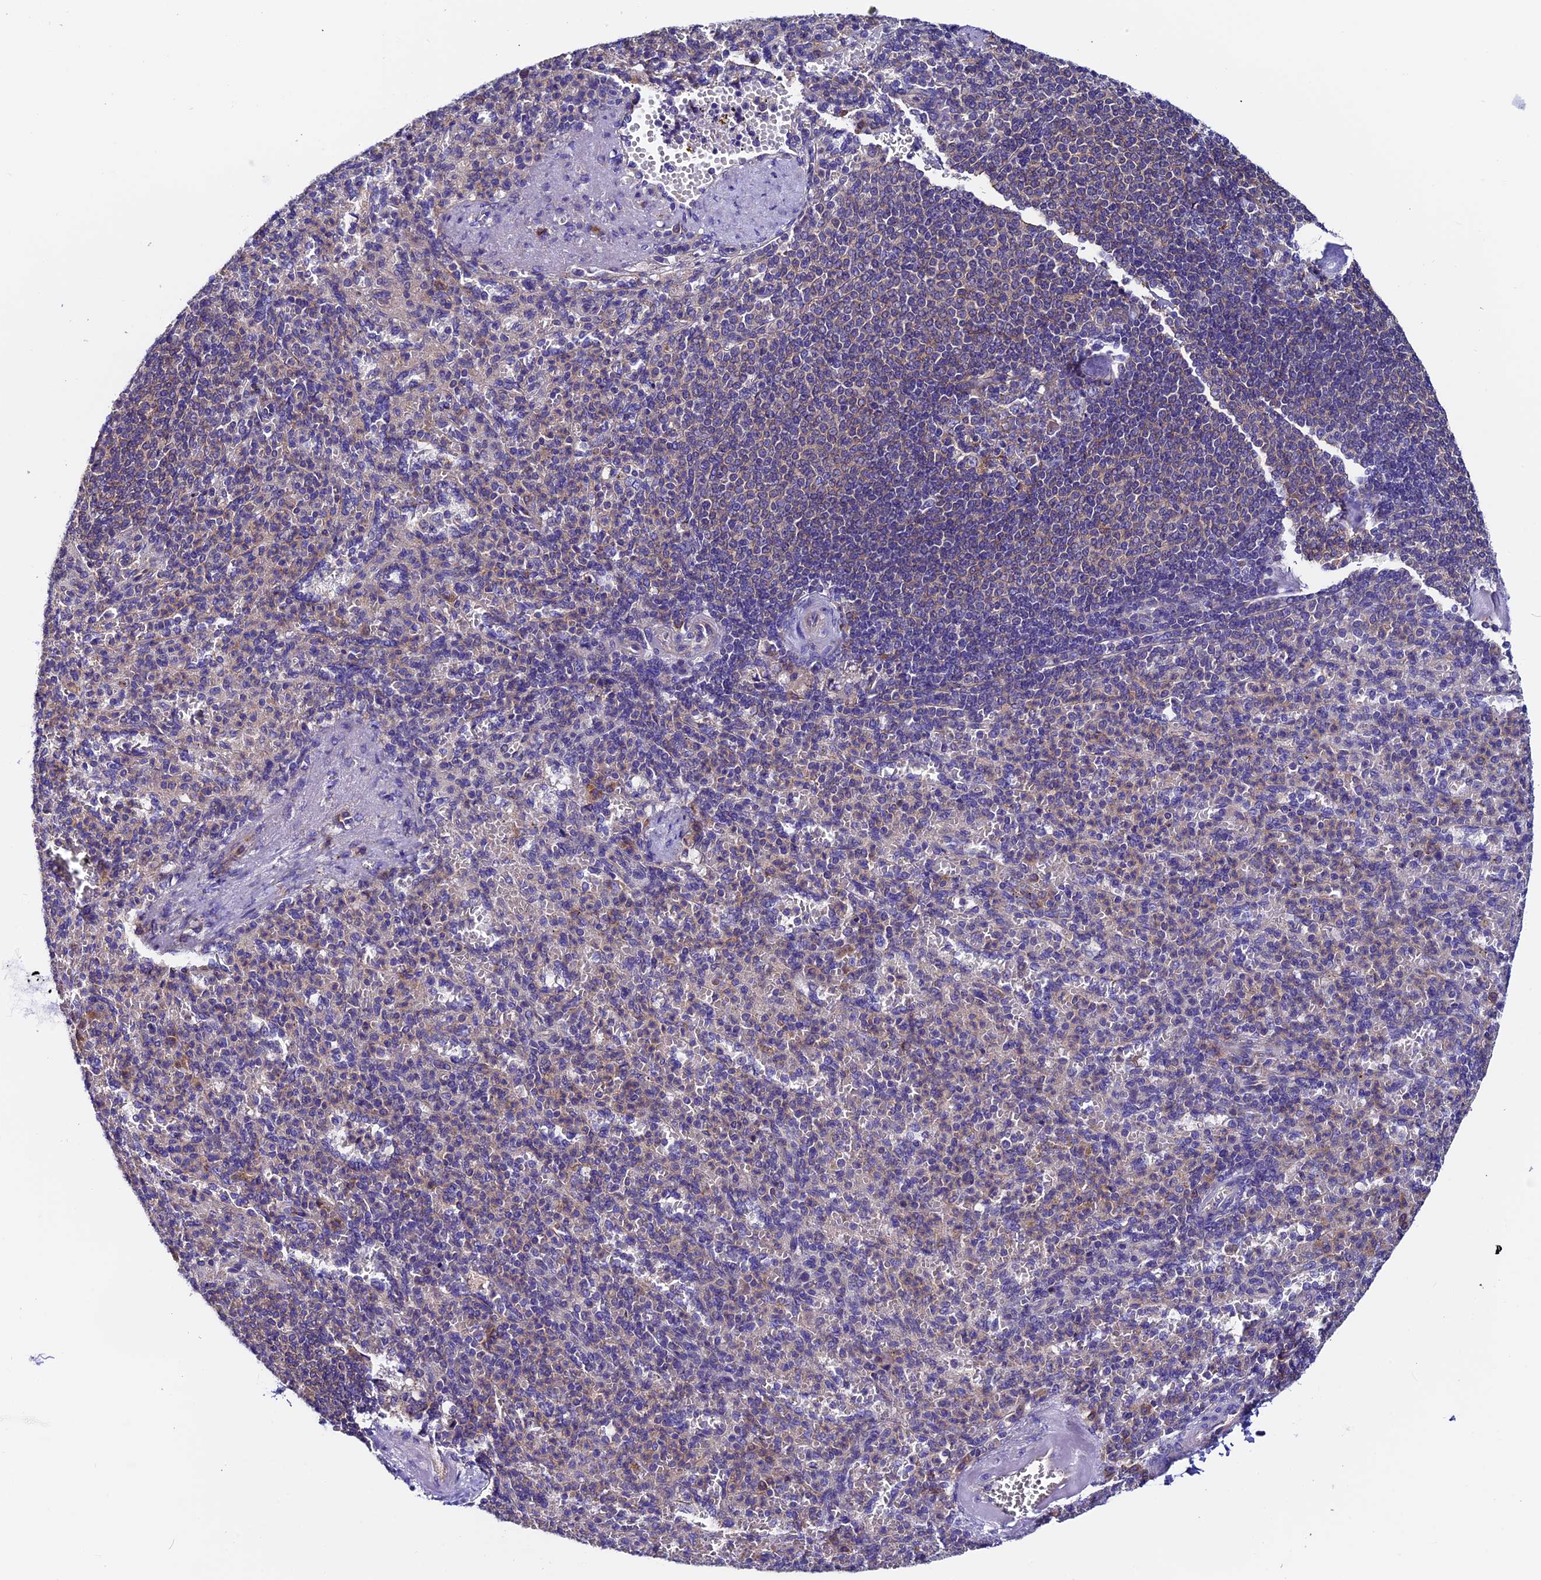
{"staining": {"intensity": "weak", "quantity": "<25%", "location": "cytoplasmic/membranous"}, "tissue": "spleen", "cell_type": "Cells in red pulp", "image_type": "normal", "snomed": [{"axis": "morphology", "description": "Normal tissue, NOS"}, {"axis": "topography", "description": "Spleen"}], "caption": "DAB immunohistochemical staining of normal human spleen demonstrates no significant positivity in cells in red pulp.", "gene": "COMTD1", "patient": {"sex": "female", "age": 74}}